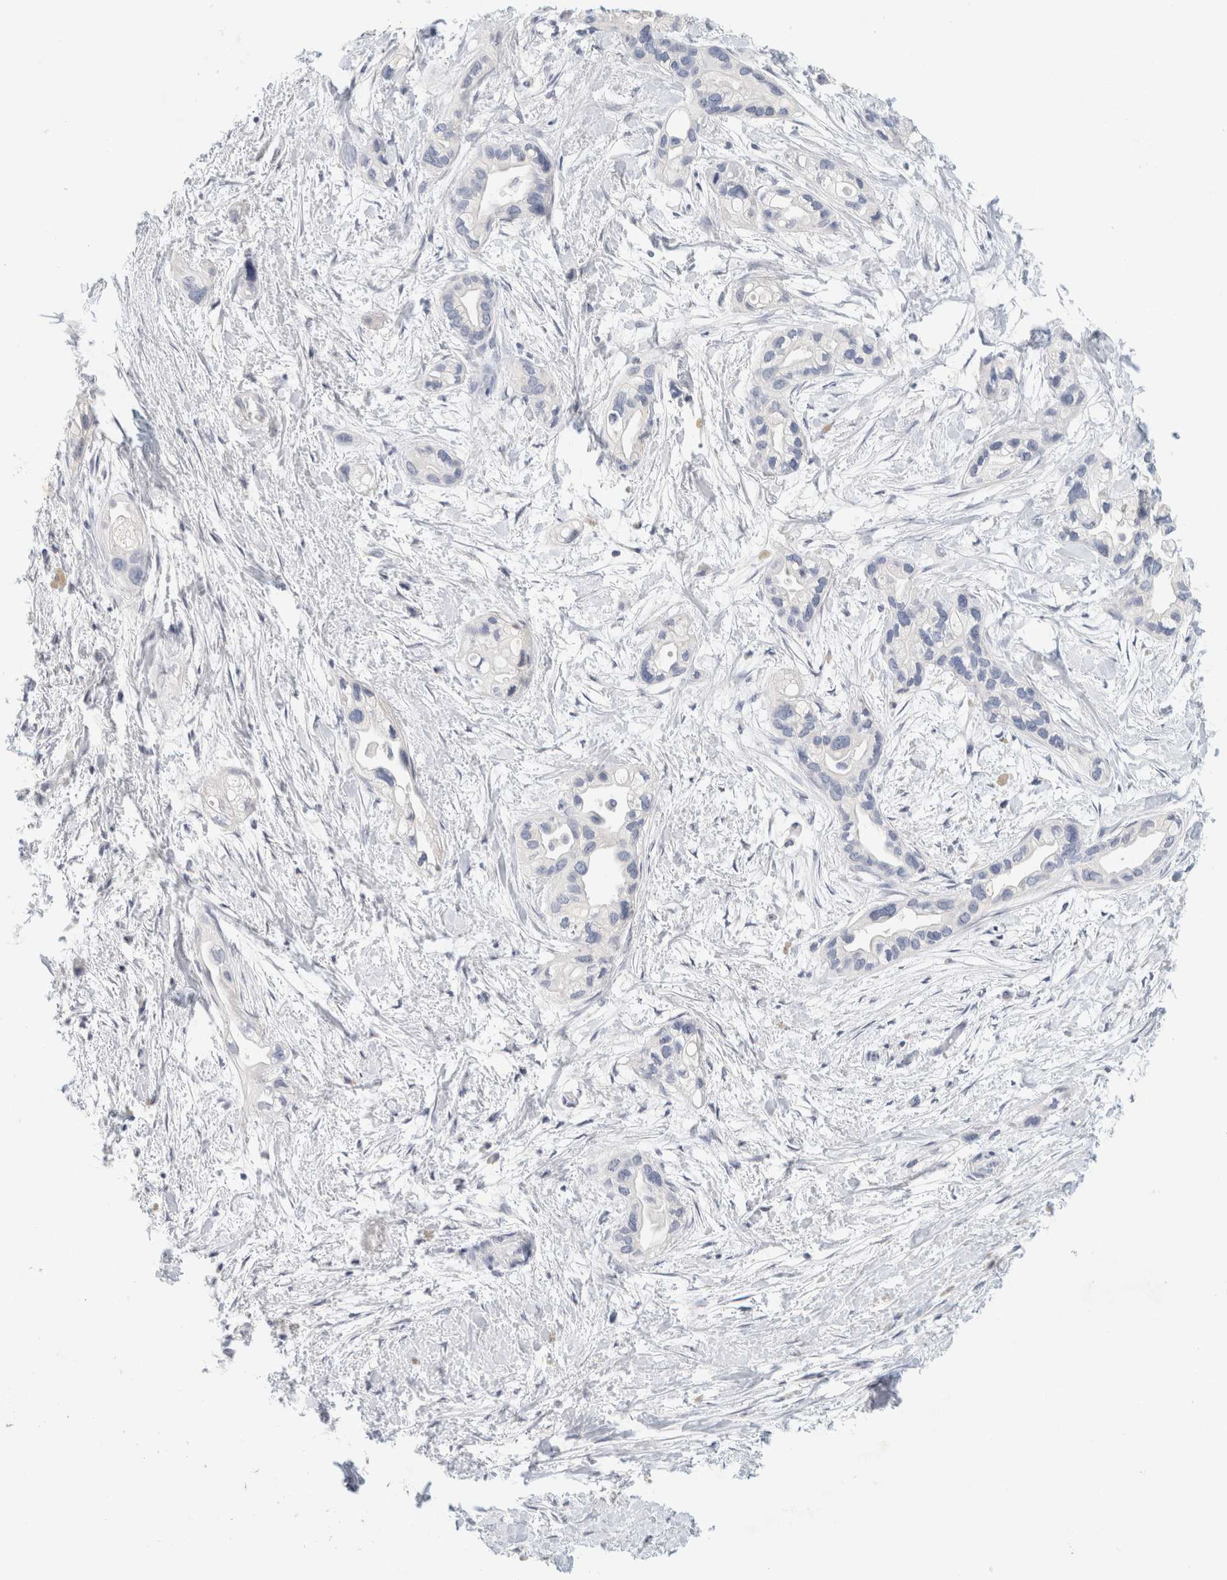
{"staining": {"intensity": "negative", "quantity": "none", "location": "none"}, "tissue": "pancreatic cancer", "cell_type": "Tumor cells", "image_type": "cancer", "snomed": [{"axis": "morphology", "description": "Adenocarcinoma, NOS"}, {"axis": "topography", "description": "Pancreas"}], "caption": "DAB (3,3'-diaminobenzidine) immunohistochemical staining of pancreatic adenocarcinoma demonstrates no significant expression in tumor cells. (Stains: DAB (3,3'-diaminobenzidine) immunohistochemistry (IHC) with hematoxylin counter stain, Microscopy: brightfield microscopy at high magnification).", "gene": "NEFM", "patient": {"sex": "female", "age": 77}}